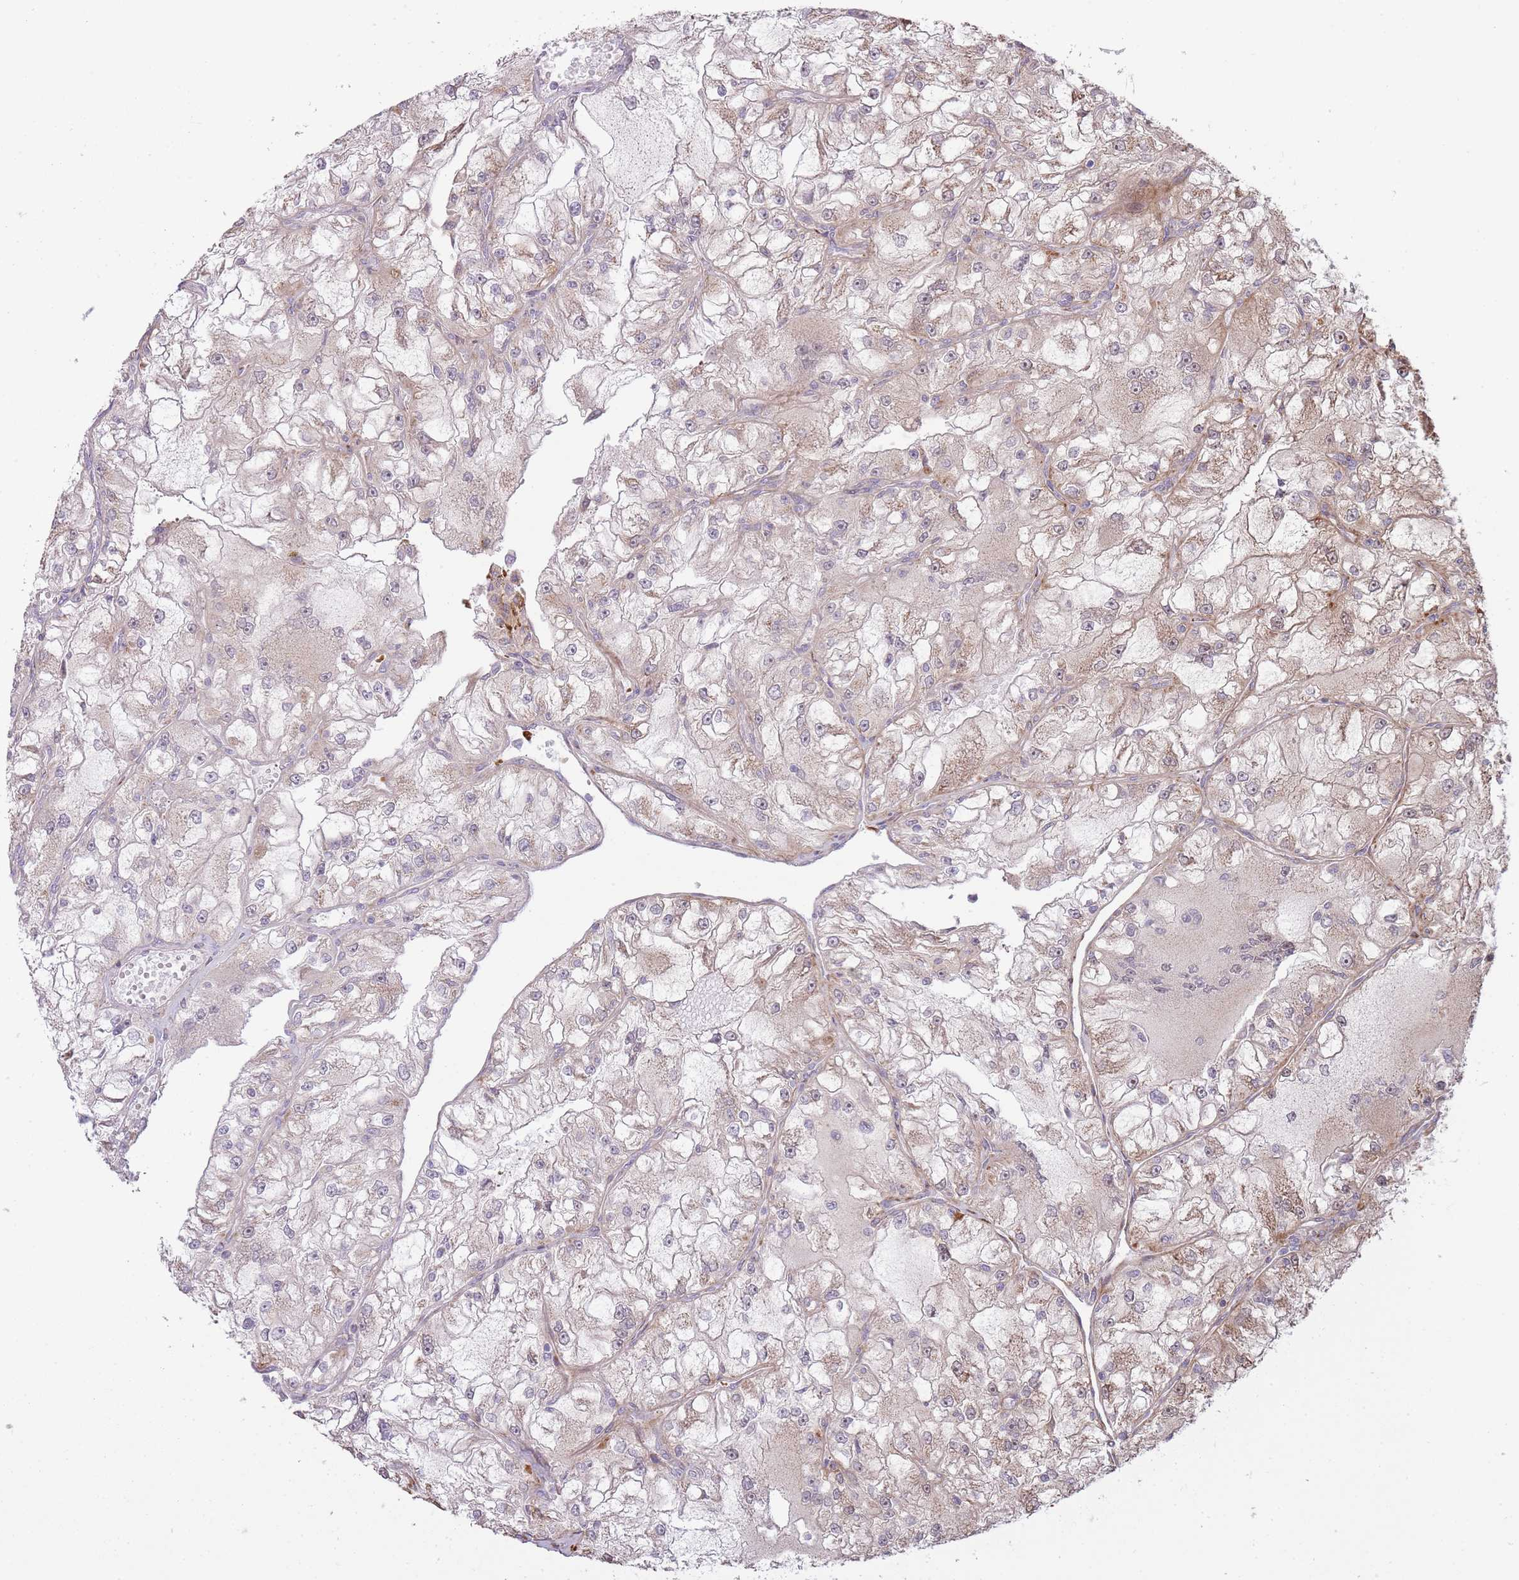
{"staining": {"intensity": "weak", "quantity": "25%-75%", "location": "cytoplasmic/membranous"}, "tissue": "renal cancer", "cell_type": "Tumor cells", "image_type": "cancer", "snomed": [{"axis": "morphology", "description": "Adenocarcinoma, NOS"}, {"axis": "topography", "description": "Kidney"}], "caption": "This photomicrograph demonstrates immunohistochemistry (IHC) staining of human adenocarcinoma (renal), with low weak cytoplasmic/membranous positivity in about 25%-75% of tumor cells.", "gene": "PPP3R2", "patient": {"sex": "female", "age": 72}}